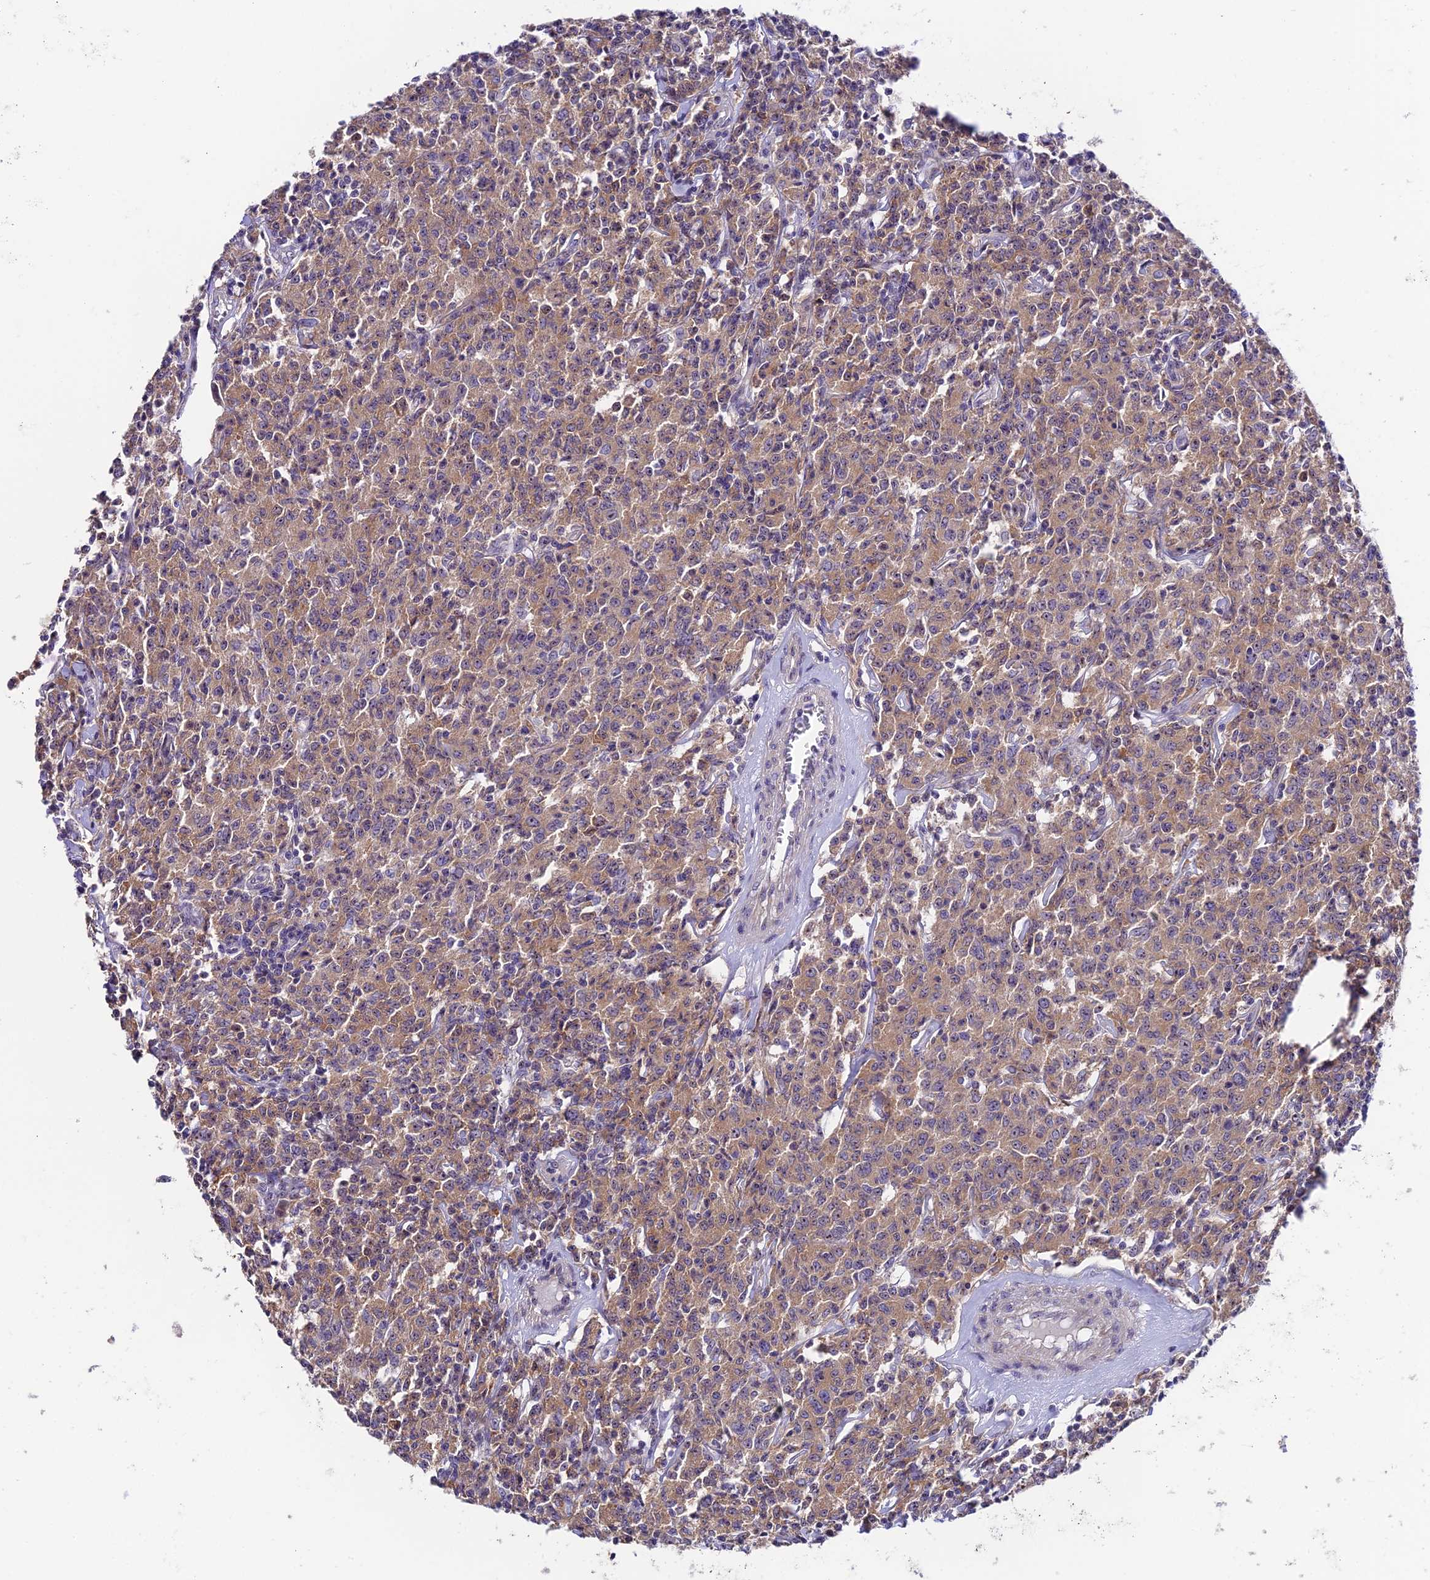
{"staining": {"intensity": "weak", "quantity": "25%-75%", "location": "cytoplasmic/membranous"}, "tissue": "lymphoma", "cell_type": "Tumor cells", "image_type": "cancer", "snomed": [{"axis": "morphology", "description": "Malignant lymphoma, non-Hodgkin's type, Low grade"}, {"axis": "topography", "description": "Small intestine"}], "caption": "Brown immunohistochemical staining in human low-grade malignant lymphoma, non-Hodgkin's type shows weak cytoplasmic/membranous expression in approximately 25%-75% of tumor cells.", "gene": "DUSP29", "patient": {"sex": "female", "age": 59}}